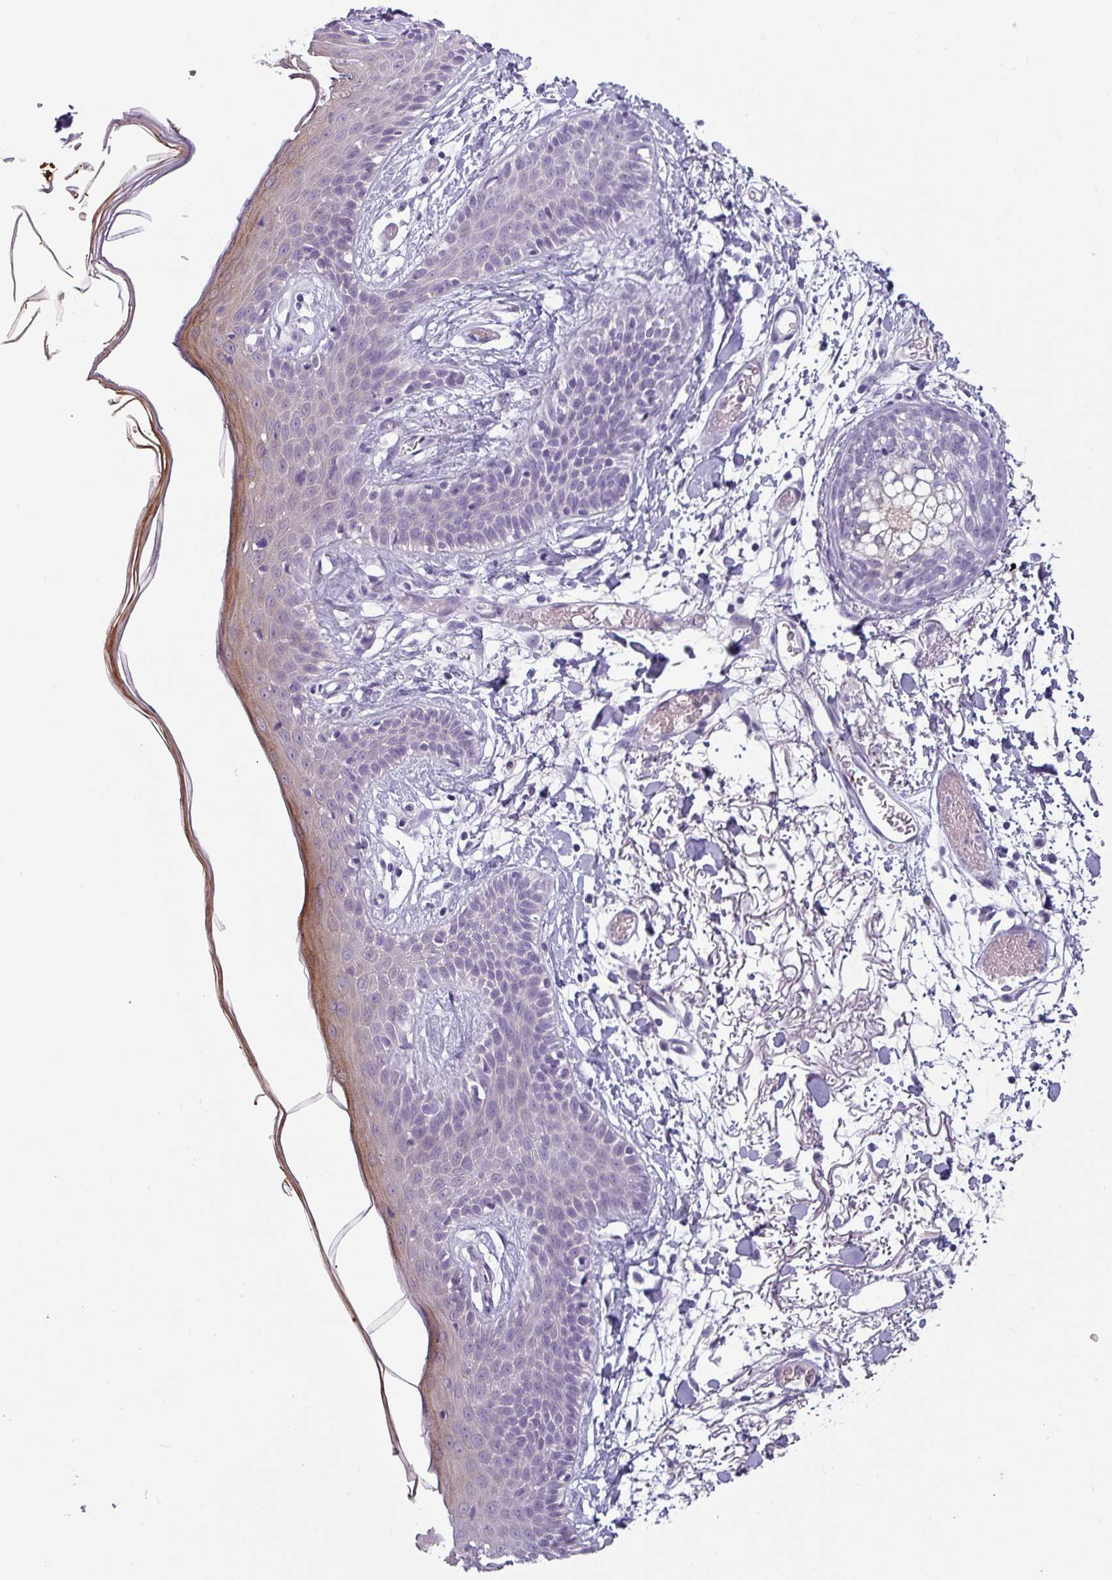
{"staining": {"intensity": "negative", "quantity": "none", "location": "none"}, "tissue": "skin", "cell_type": "Fibroblasts", "image_type": "normal", "snomed": [{"axis": "morphology", "description": "Normal tissue, NOS"}, {"axis": "topography", "description": "Skin"}], "caption": "A histopathology image of human skin is negative for staining in fibroblasts. (Stains: DAB immunohistochemistry with hematoxylin counter stain, Microscopy: brightfield microscopy at high magnification).", "gene": "SLC26A9", "patient": {"sex": "male", "age": 79}}